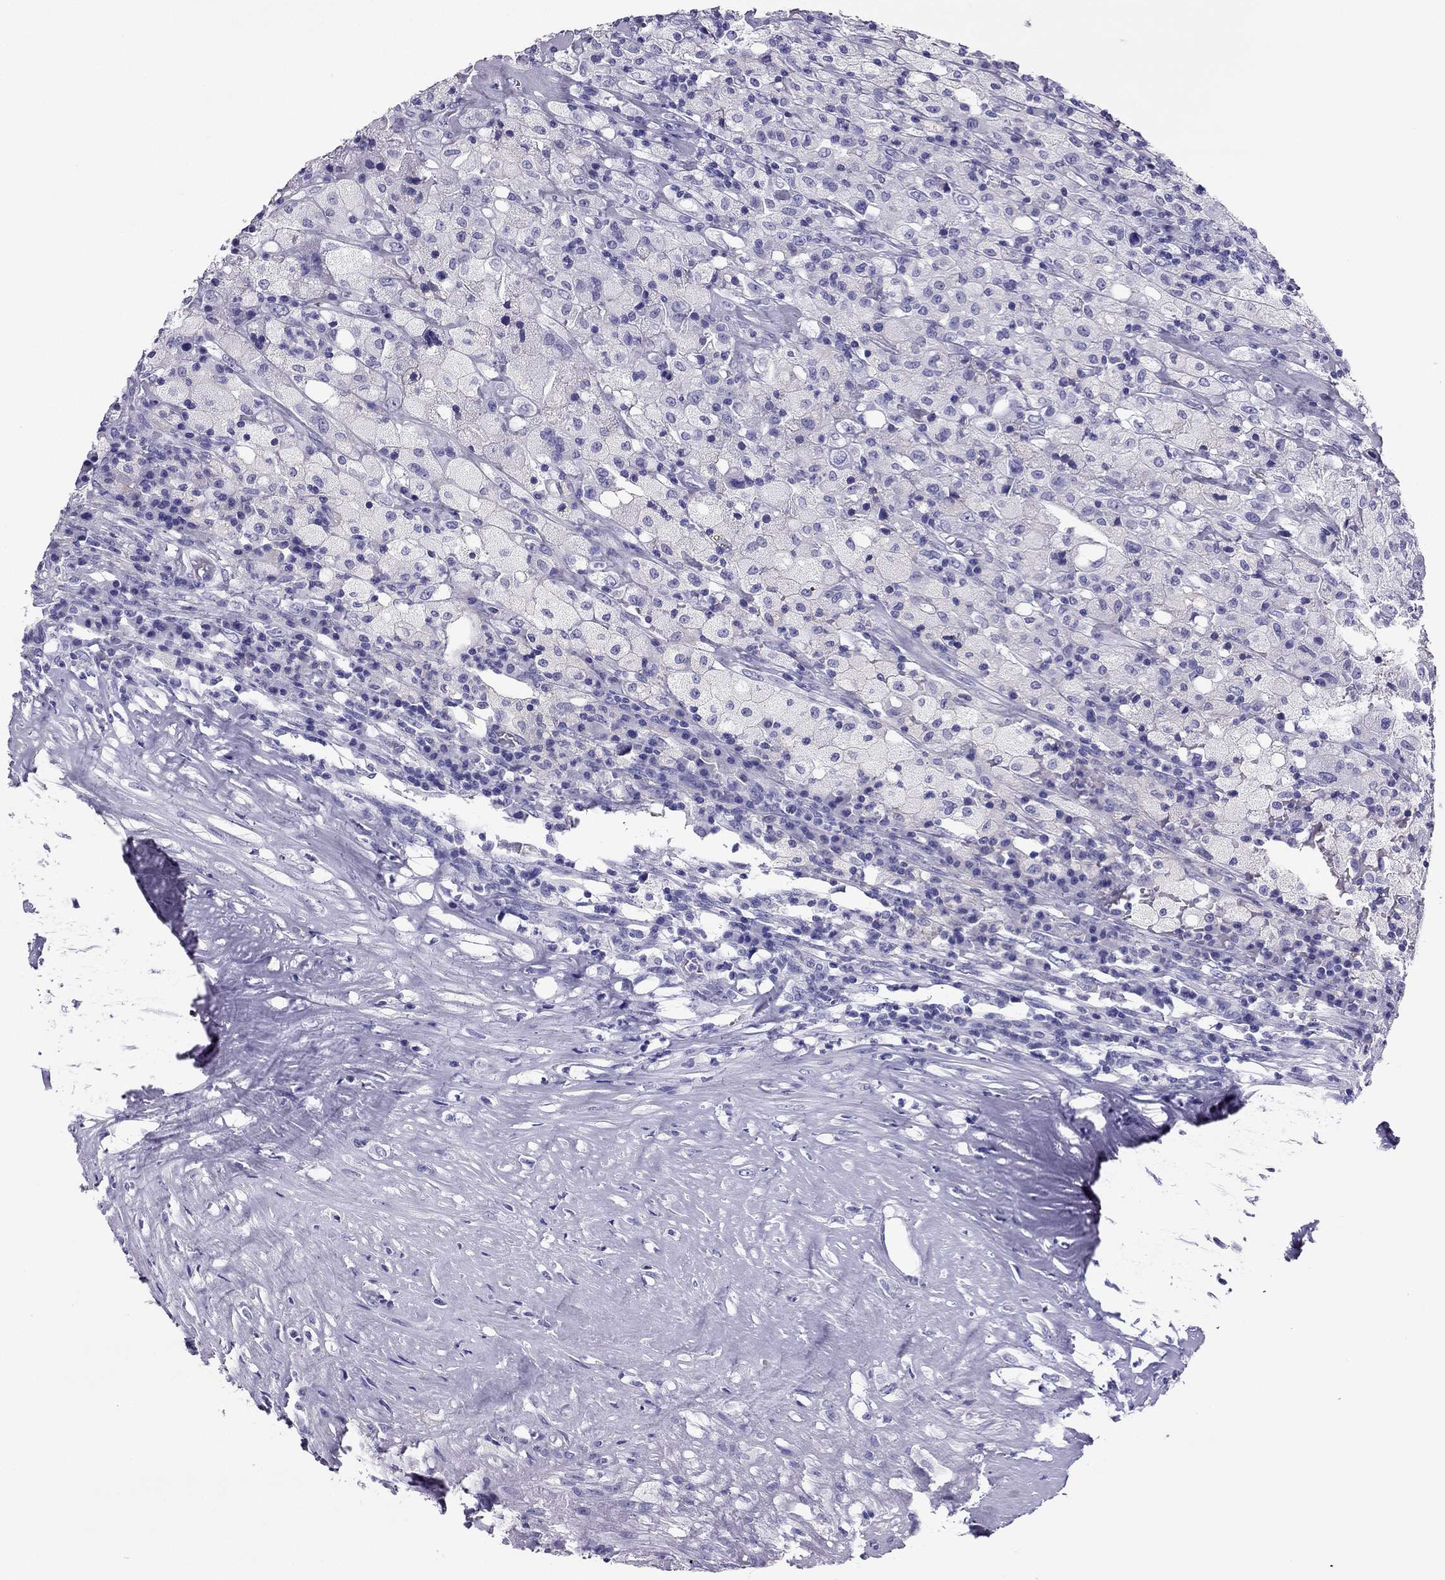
{"staining": {"intensity": "negative", "quantity": "none", "location": "none"}, "tissue": "testis cancer", "cell_type": "Tumor cells", "image_type": "cancer", "snomed": [{"axis": "morphology", "description": "Necrosis, NOS"}, {"axis": "morphology", "description": "Carcinoma, Embryonal, NOS"}, {"axis": "topography", "description": "Testis"}], "caption": "This micrograph is of embryonal carcinoma (testis) stained with immunohistochemistry (IHC) to label a protein in brown with the nuclei are counter-stained blue. There is no staining in tumor cells. The staining was performed using DAB (3,3'-diaminobenzidine) to visualize the protein expression in brown, while the nuclei were stained in blue with hematoxylin (Magnification: 20x).", "gene": "PDE6A", "patient": {"sex": "male", "age": 19}}